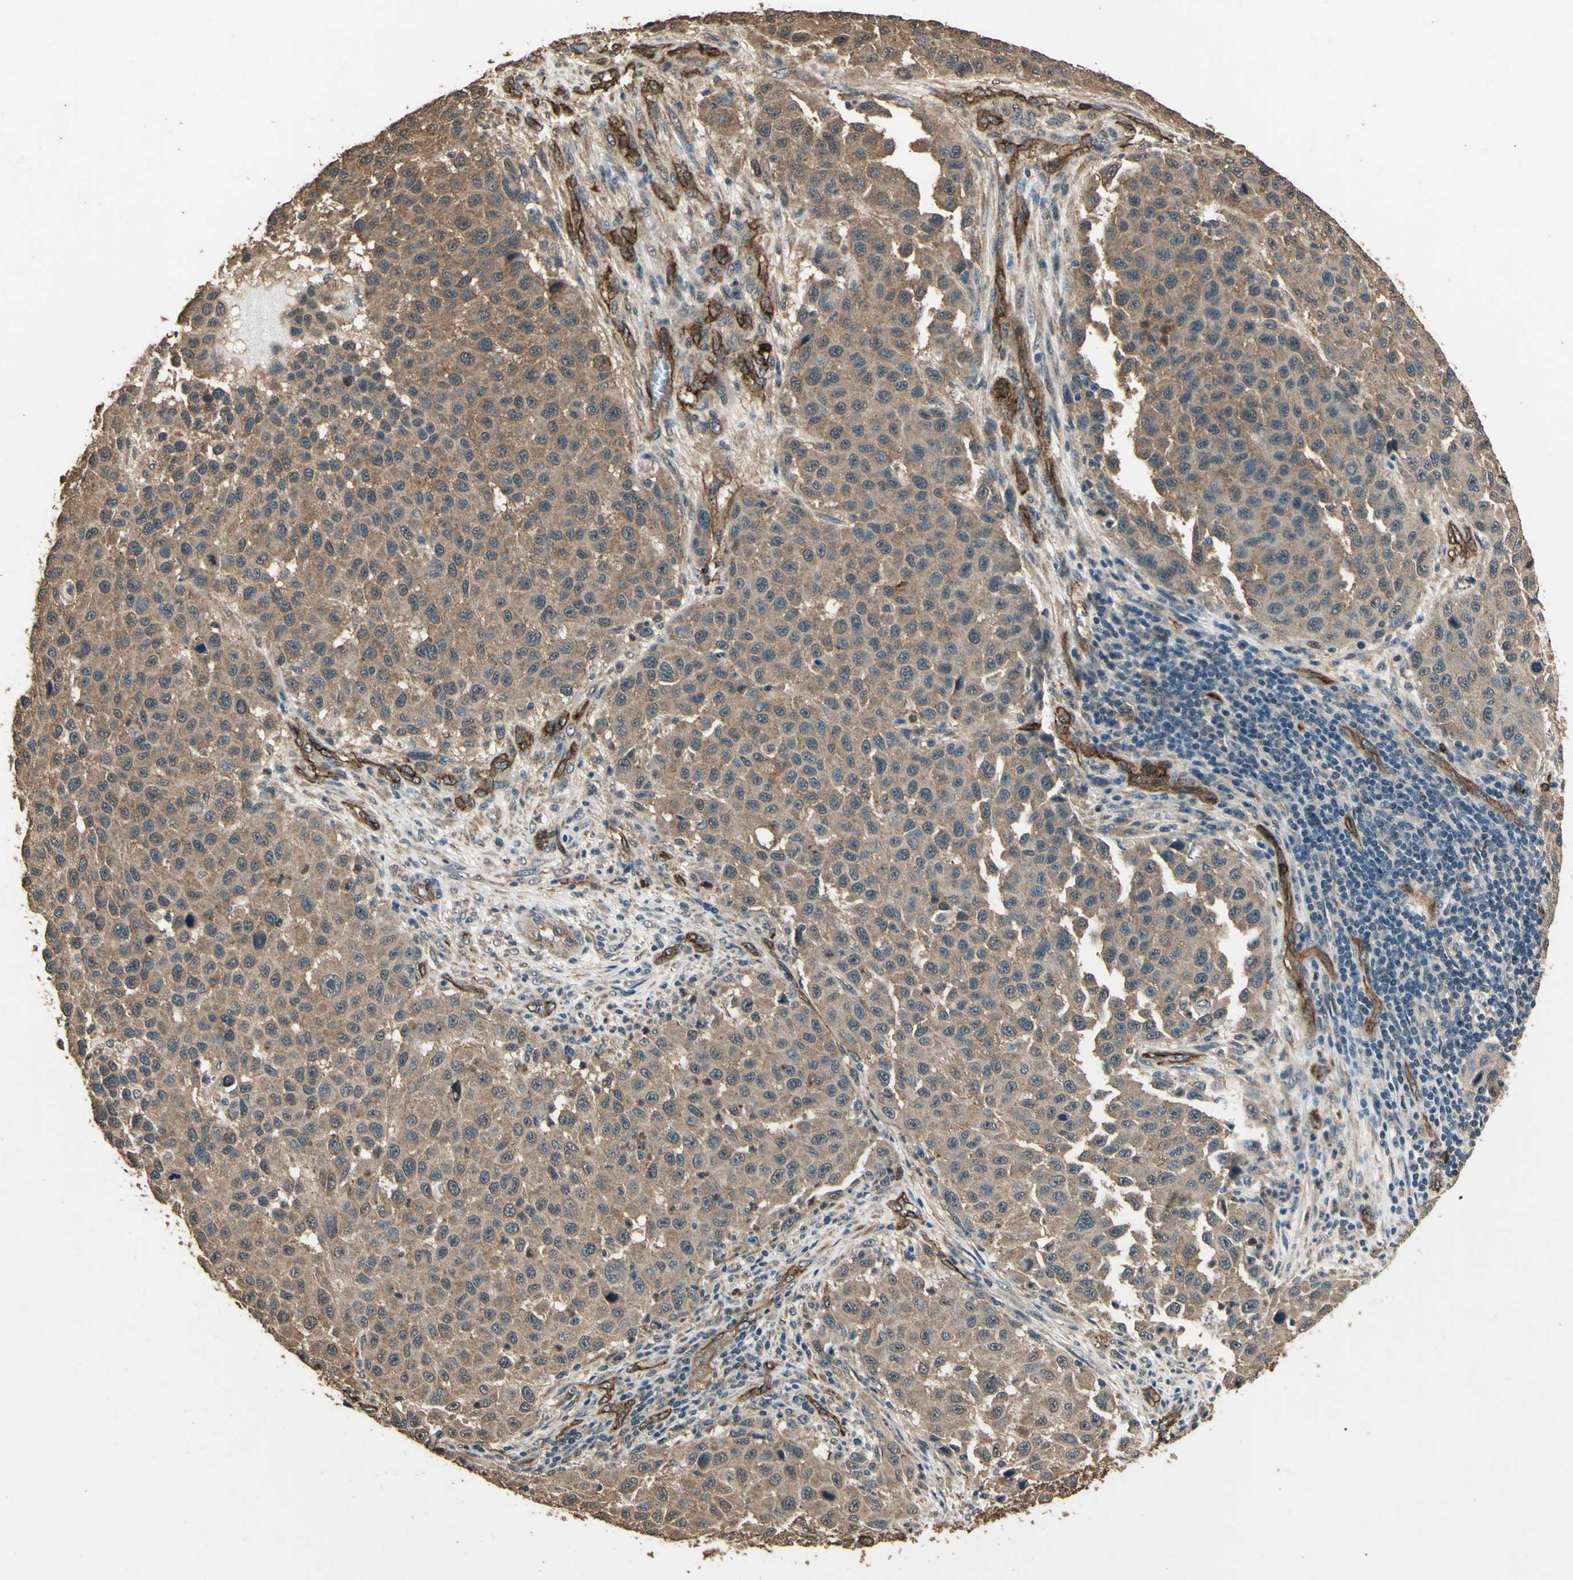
{"staining": {"intensity": "moderate", "quantity": ">75%", "location": "cytoplasmic/membranous"}, "tissue": "melanoma", "cell_type": "Tumor cells", "image_type": "cancer", "snomed": [{"axis": "morphology", "description": "Malignant melanoma, Metastatic site"}, {"axis": "topography", "description": "Lymph node"}], "caption": "Immunohistochemical staining of melanoma shows medium levels of moderate cytoplasmic/membranous protein expression in about >75% of tumor cells.", "gene": "TSPO", "patient": {"sex": "male", "age": 61}}